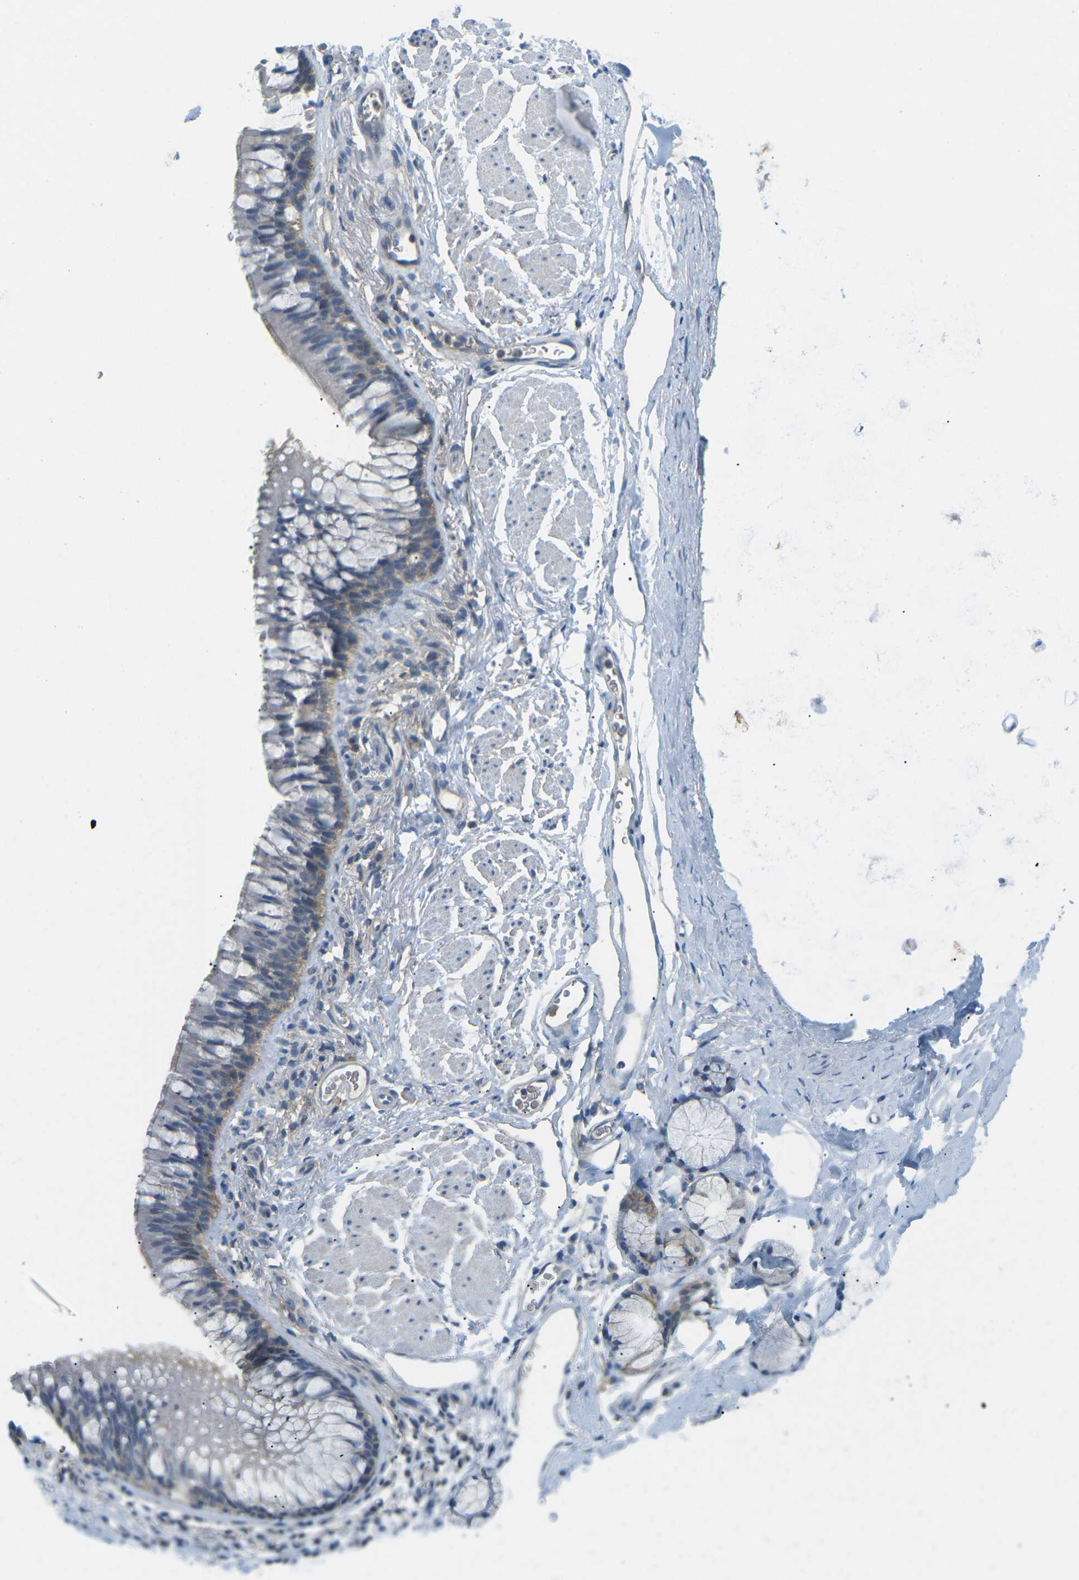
{"staining": {"intensity": "negative", "quantity": "none", "location": "none"}, "tissue": "adipose tissue", "cell_type": "Adipocytes", "image_type": "normal", "snomed": [{"axis": "morphology", "description": "Normal tissue, NOS"}, {"axis": "topography", "description": "Cartilage tissue"}, {"axis": "topography", "description": "Bronchus"}], "caption": "Immunohistochemistry (IHC) histopathology image of benign adipose tissue stained for a protein (brown), which displays no expression in adipocytes.", "gene": "CD47", "patient": {"sex": "female", "age": 53}}